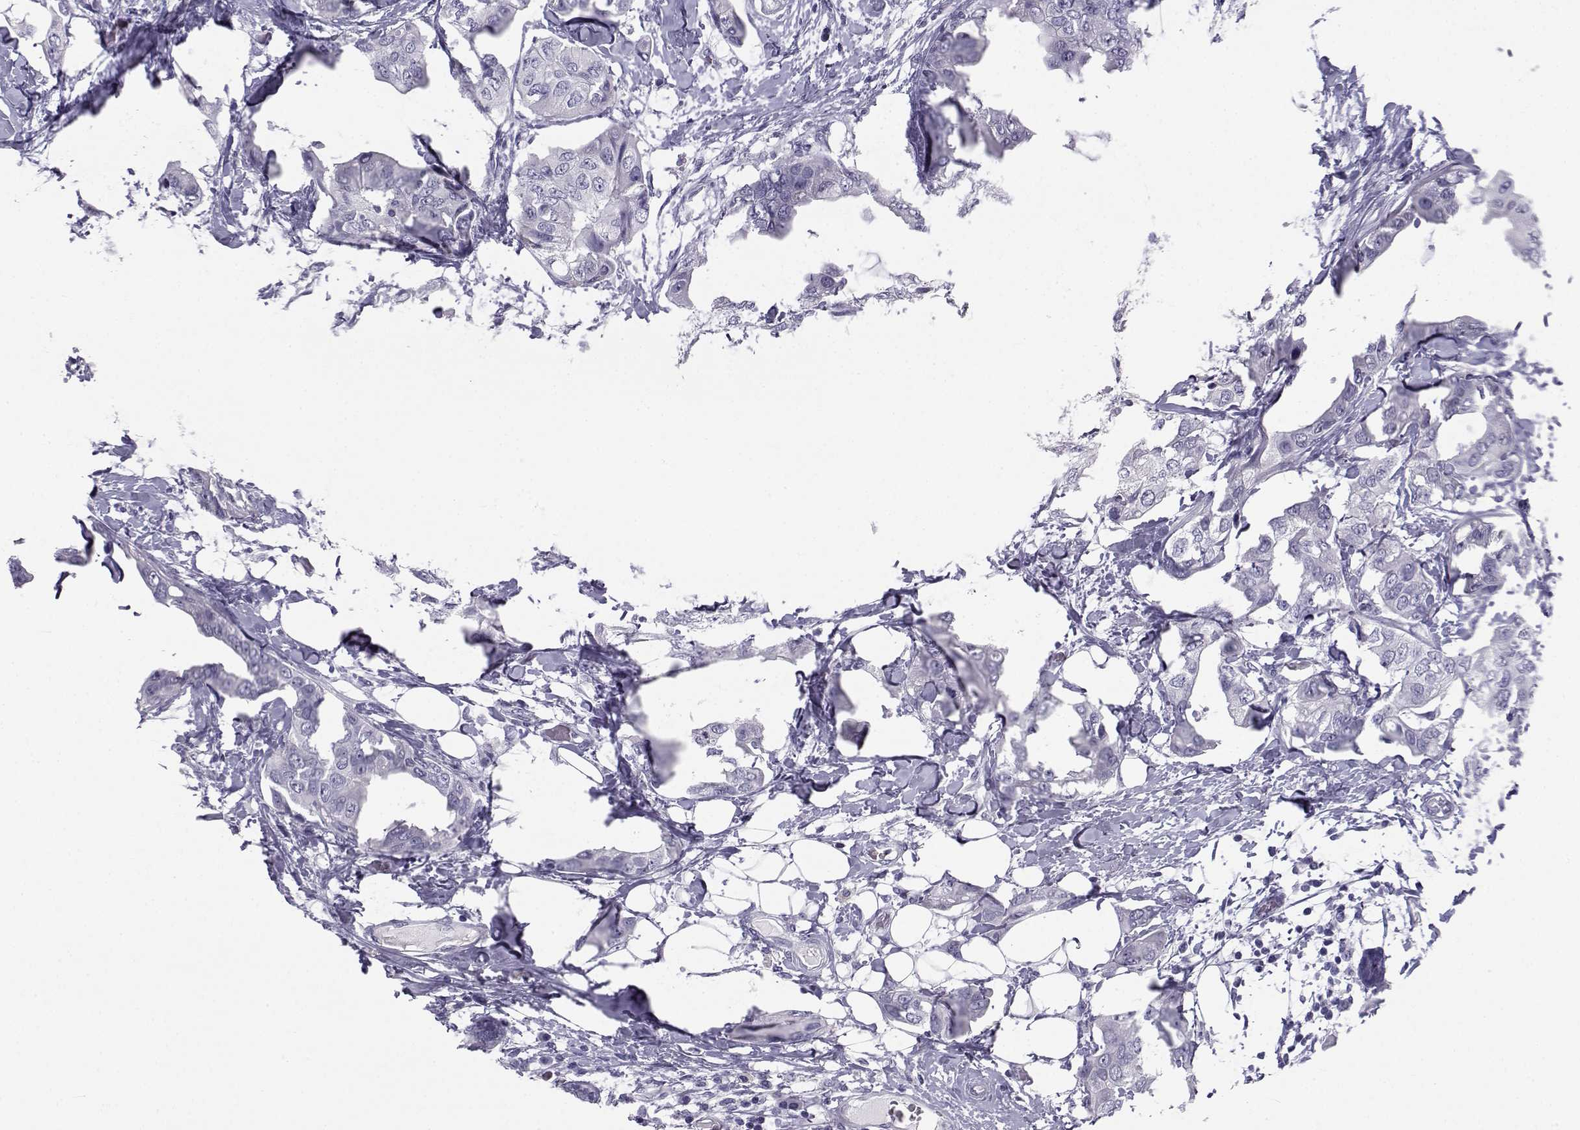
{"staining": {"intensity": "negative", "quantity": "none", "location": "none"}, "tissue": "breast cancer", "cell_type": "Tumor cells", "image_type": "cancer", "snomed": [{"axis": "morphology", "description": "Normal tissue, NOS"}, {"axis": "morphology", "description": "Duct carcinoma"}, {"axis": "topography", "description": "Breast"}], "caption": "Breast invasive ductal carcinoma stained for a protein using immunohistochemistry (IHC) displays no expression tumor cells.", "gene": "PCSK1N", "patient": {"sex": "female", "age": 40}}